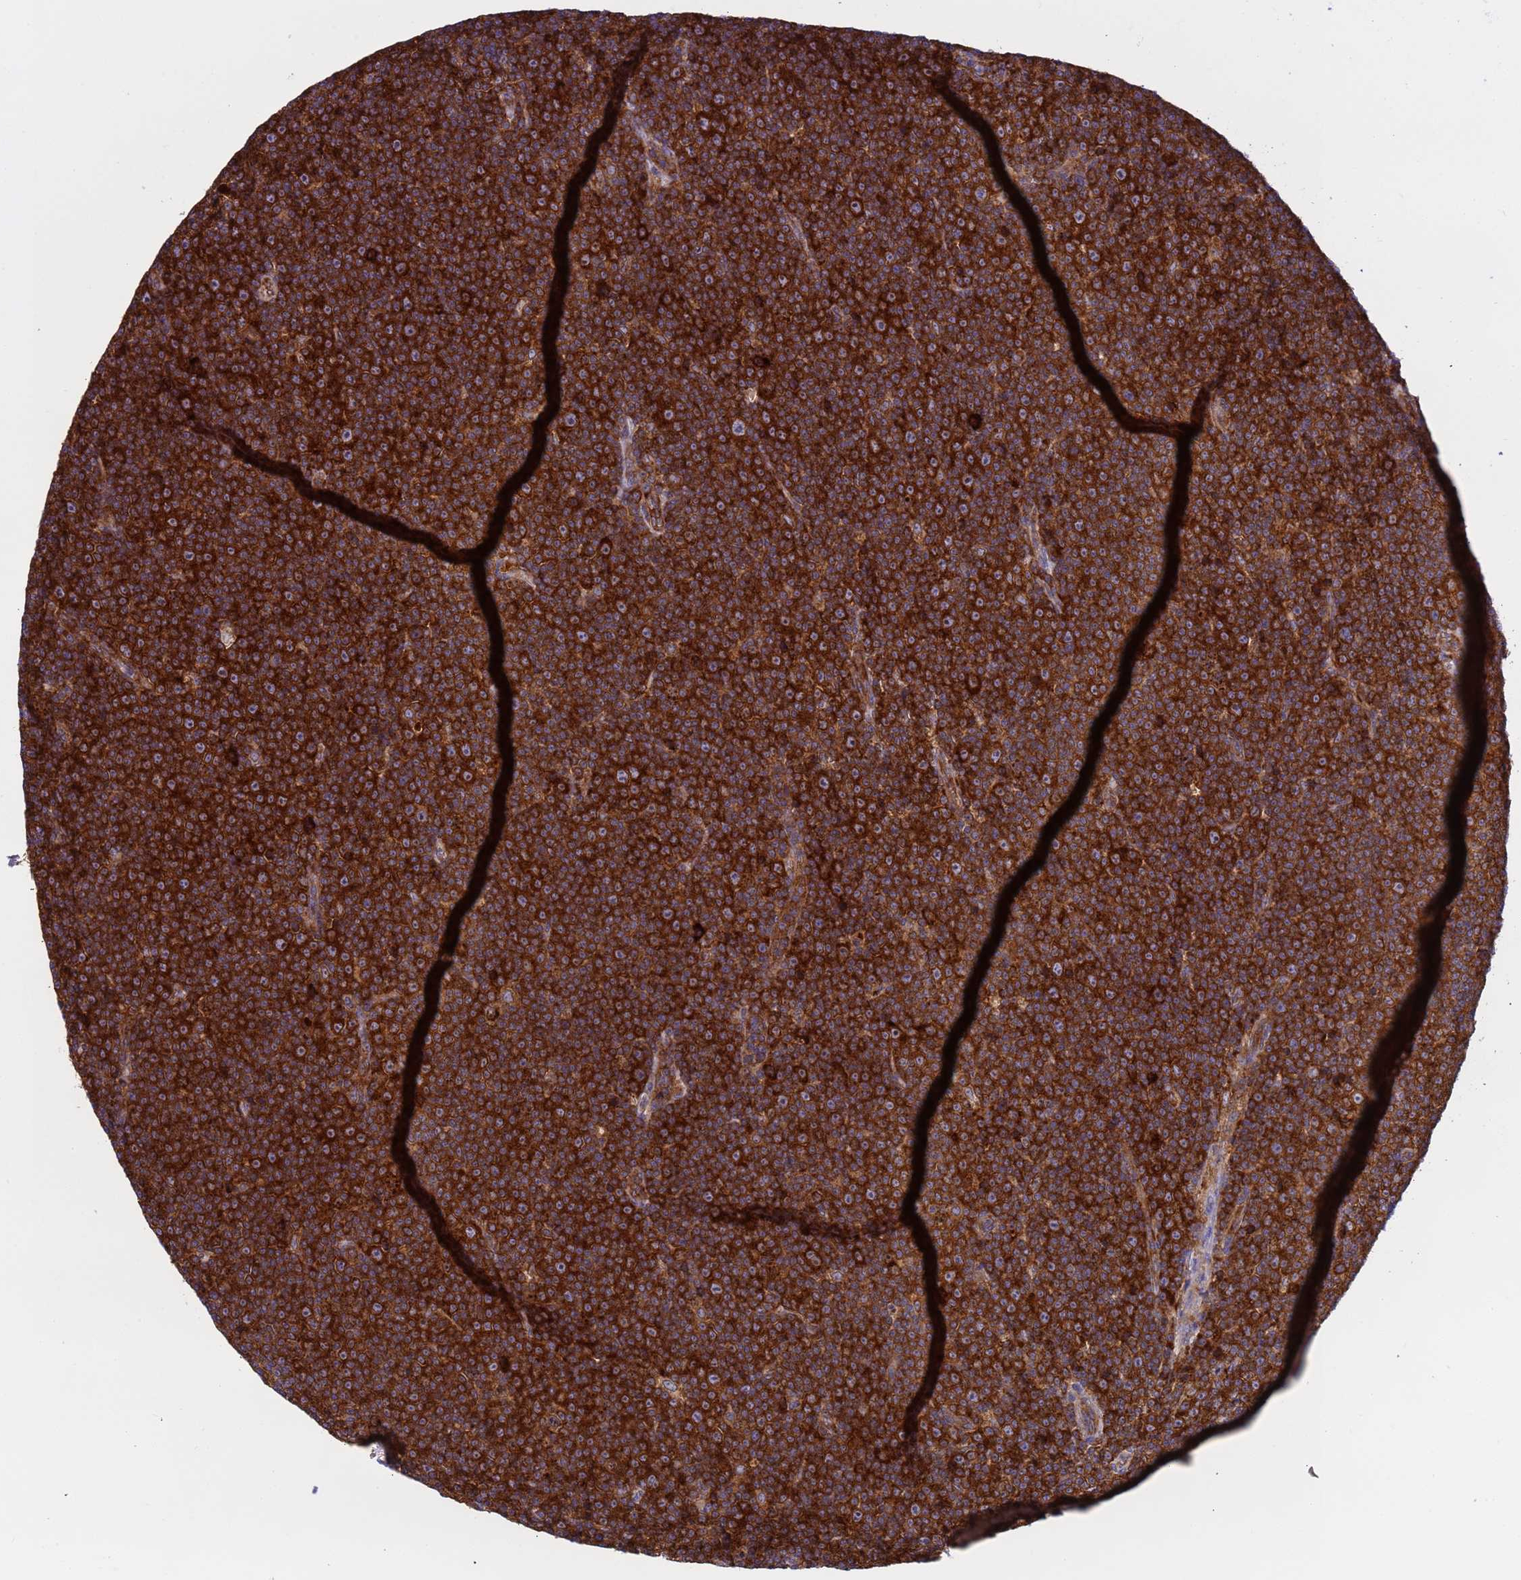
{"staining": {"intensity": "strong", "quantity": ">75%", "location": "cytoplasmic/membranous"}, "tissue": "lymphoma", "cell_type": "Tumor cells", "image_type": "cancer", "snomed": [{"axis": "morphology", "description": "Malignant lymphoma, non-Hodgkin's type, Low grade"}, {"axis": "topography", "description": "Lymph node"}], "caption": "Low-grade malignant lymphoma, non-Hodgkin's type stained with DAB IHC demonstrates high levels of strong cytoplasmic/membranous expression in about >75% of tumor cells.", "gene": "RPL36", "patient": {"sex": "female", "age": 67}}